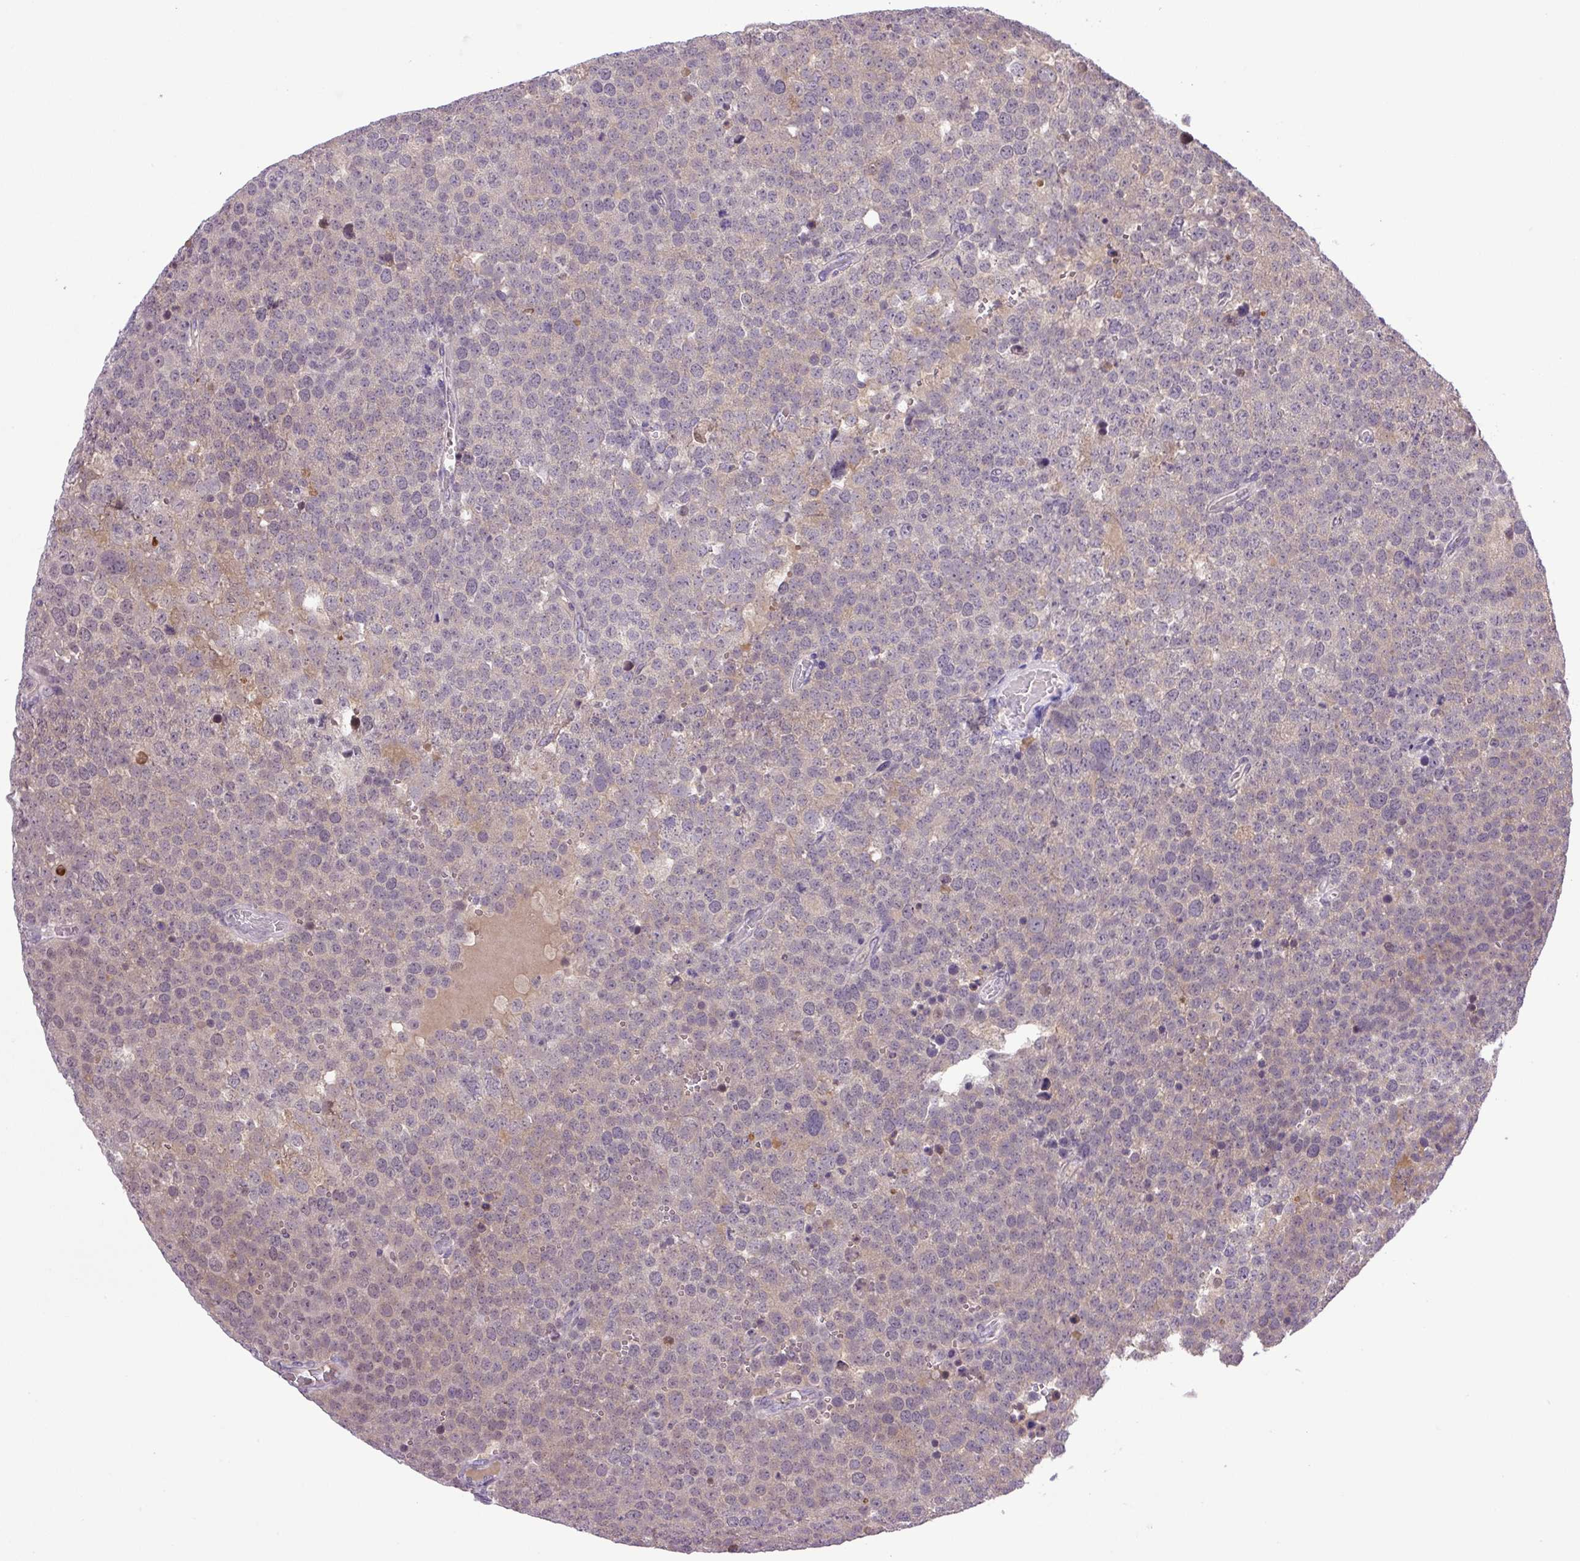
{"staining": {"intensity": "negative", "quantity": "none", "location": "none"}, "tissue": "testis cancer", "cell_type": "Tumor cells", "image_type": "cancer", "snomed": [{"axis": "morphology", "description": "Seminoma, NOS"}, {"axis": "topography", "description": "Testis"}], "caption": "IHC photomicrograph of neoplastic tissue: human seminoma (testis) stained with DAB (3,3'-diaminobenzidine) shows no significant protein positivity in tumor cells. (Stains: DAB IHC with hematoxylin counter stain, Microscopy: brightfield microscopy at high magnification).", "gene": "SGTA", "patient": {"sex": "male", "age": 71}}